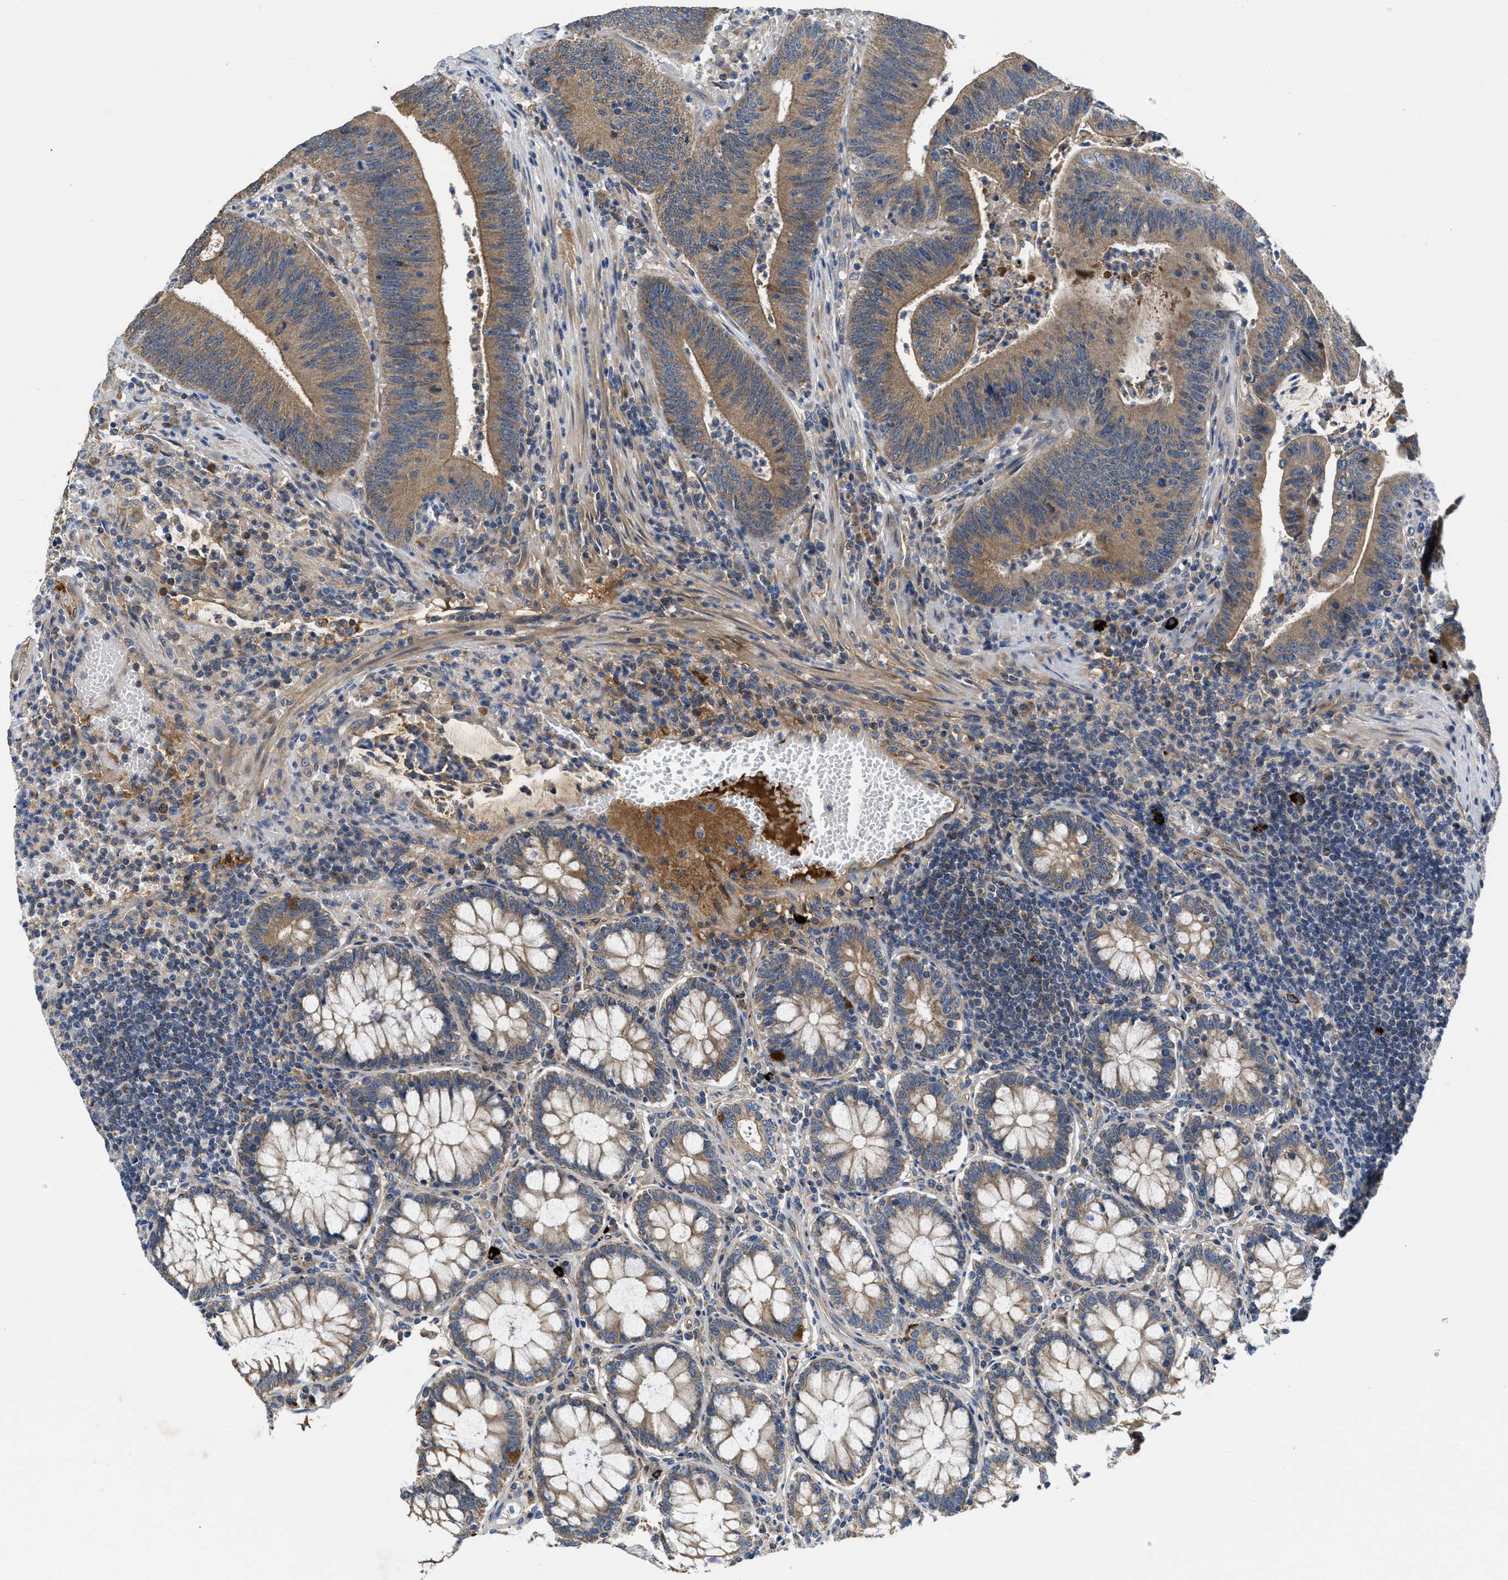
{"staining": {"intensity": "moderate", "quantity": ">75%", "location": "cytoplasmic/membranous"}, "tissue": "colorectal cancer", "cell_type": "Tumor cells", "image_type": "cancer", "snomed": [{"axis": "morphology", "description": "Normal tissue, NOS"}, {"axis": "morphology", "description": "Adenocarcinoma, NOS"}, {"axis": "topography", "description": "Rectum"}], "caption": "Protein expression analysis of human adenocarcinoma (colorectal) reveals moderate cytoplasmic/membranous positivity in approximately >75% of tumor cells.", "gene": "GALK1", "patient": {"sex": "female", "age": 66}}